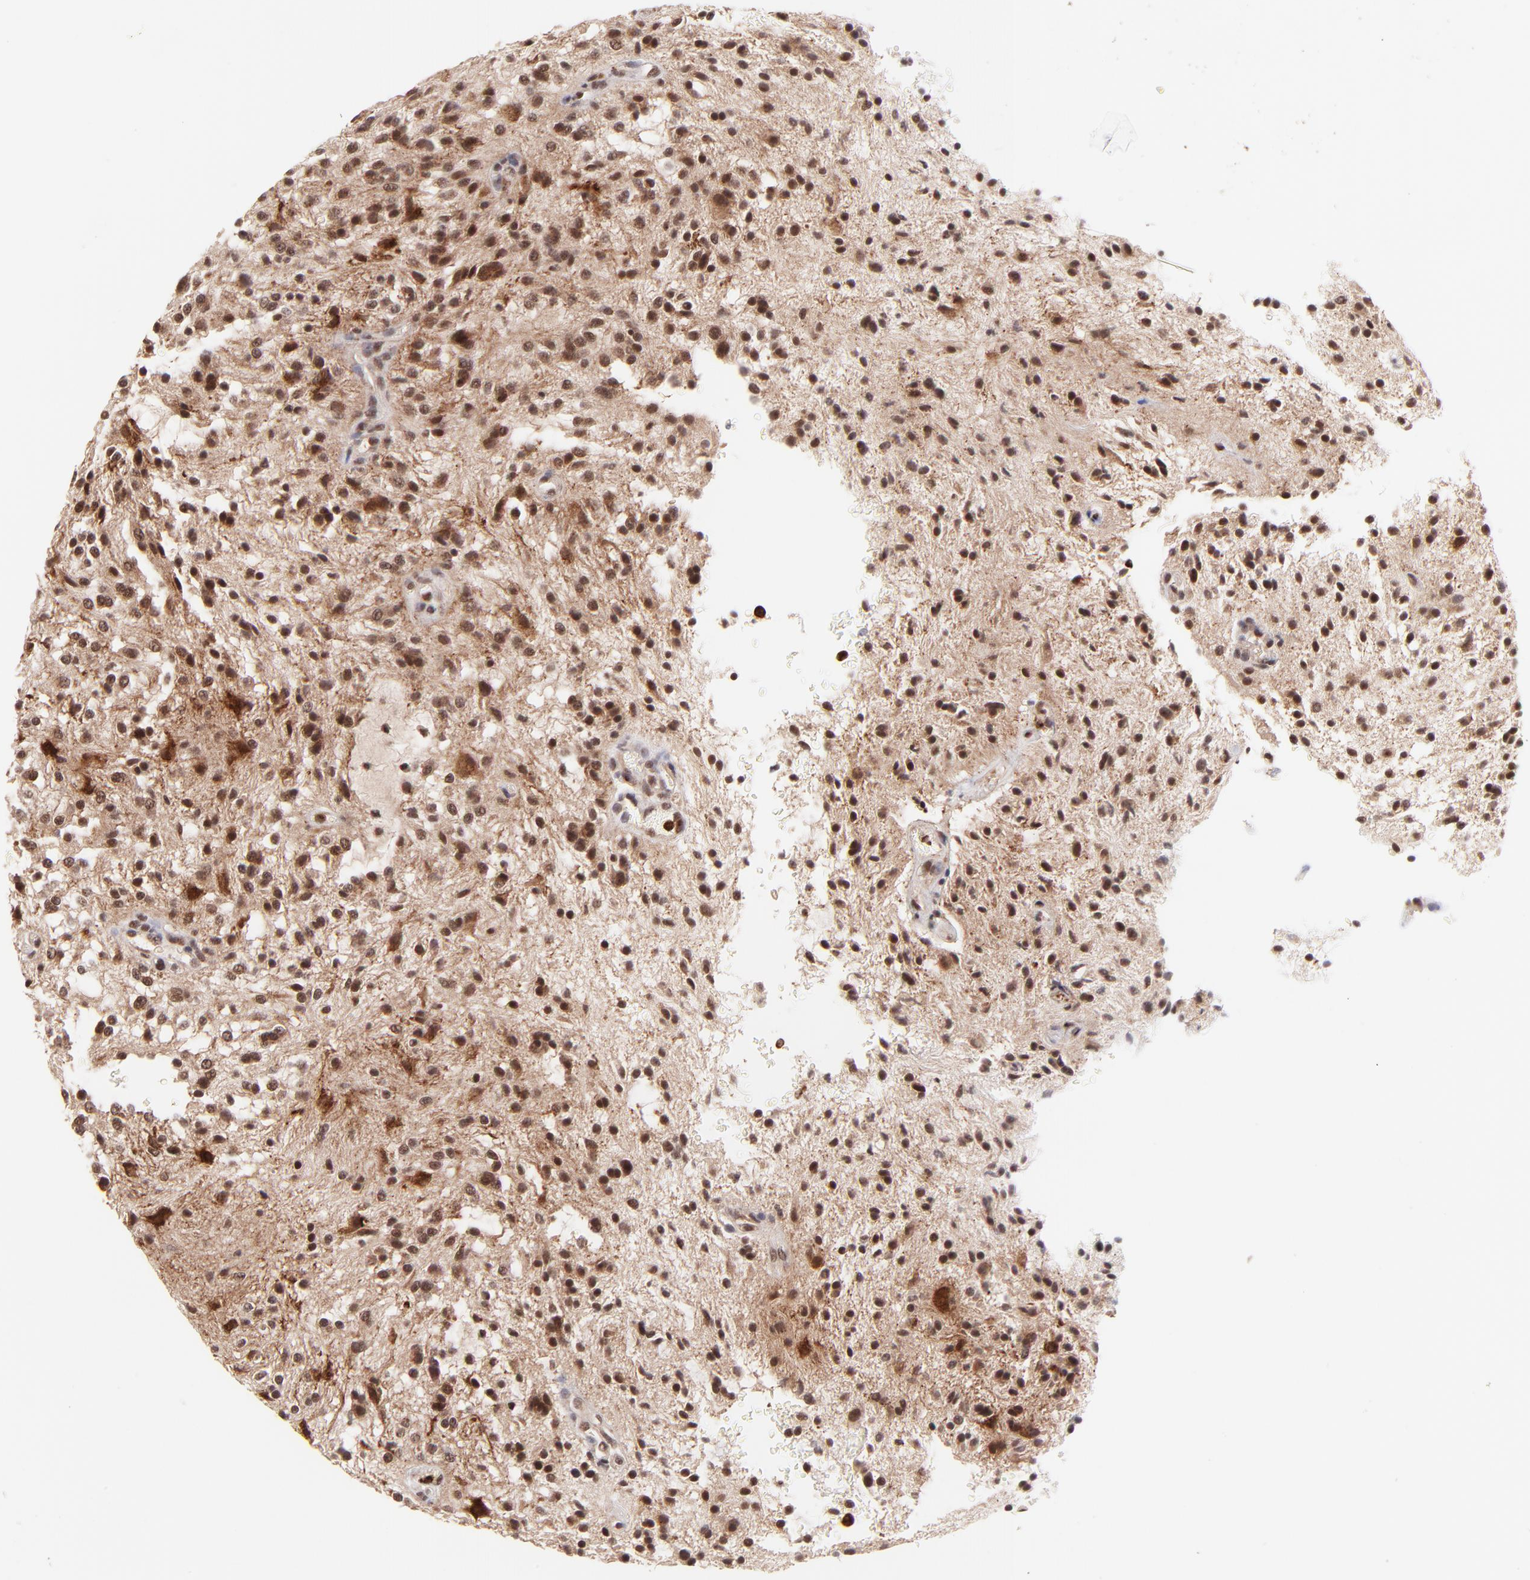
{"staining": {"intensity": "moderate", "quantity": ">75%", "location": "nuclear"}, "tissue": "glioma", "cell_type": "Tumor cells", "image_type": "cancer", "snomed": [{"axis": "morphology", "description": "Glioma, malignant, NOS"}, {"axis": "topography", "description": "Cerebellum"}], "caption": "Protein staining of glioma (malignant) tissue exhibits moderate nuclear staining in approximately >75% of tumor cells.", "gene": "MED12", "patient": {"sex": "female", "age": 10}}